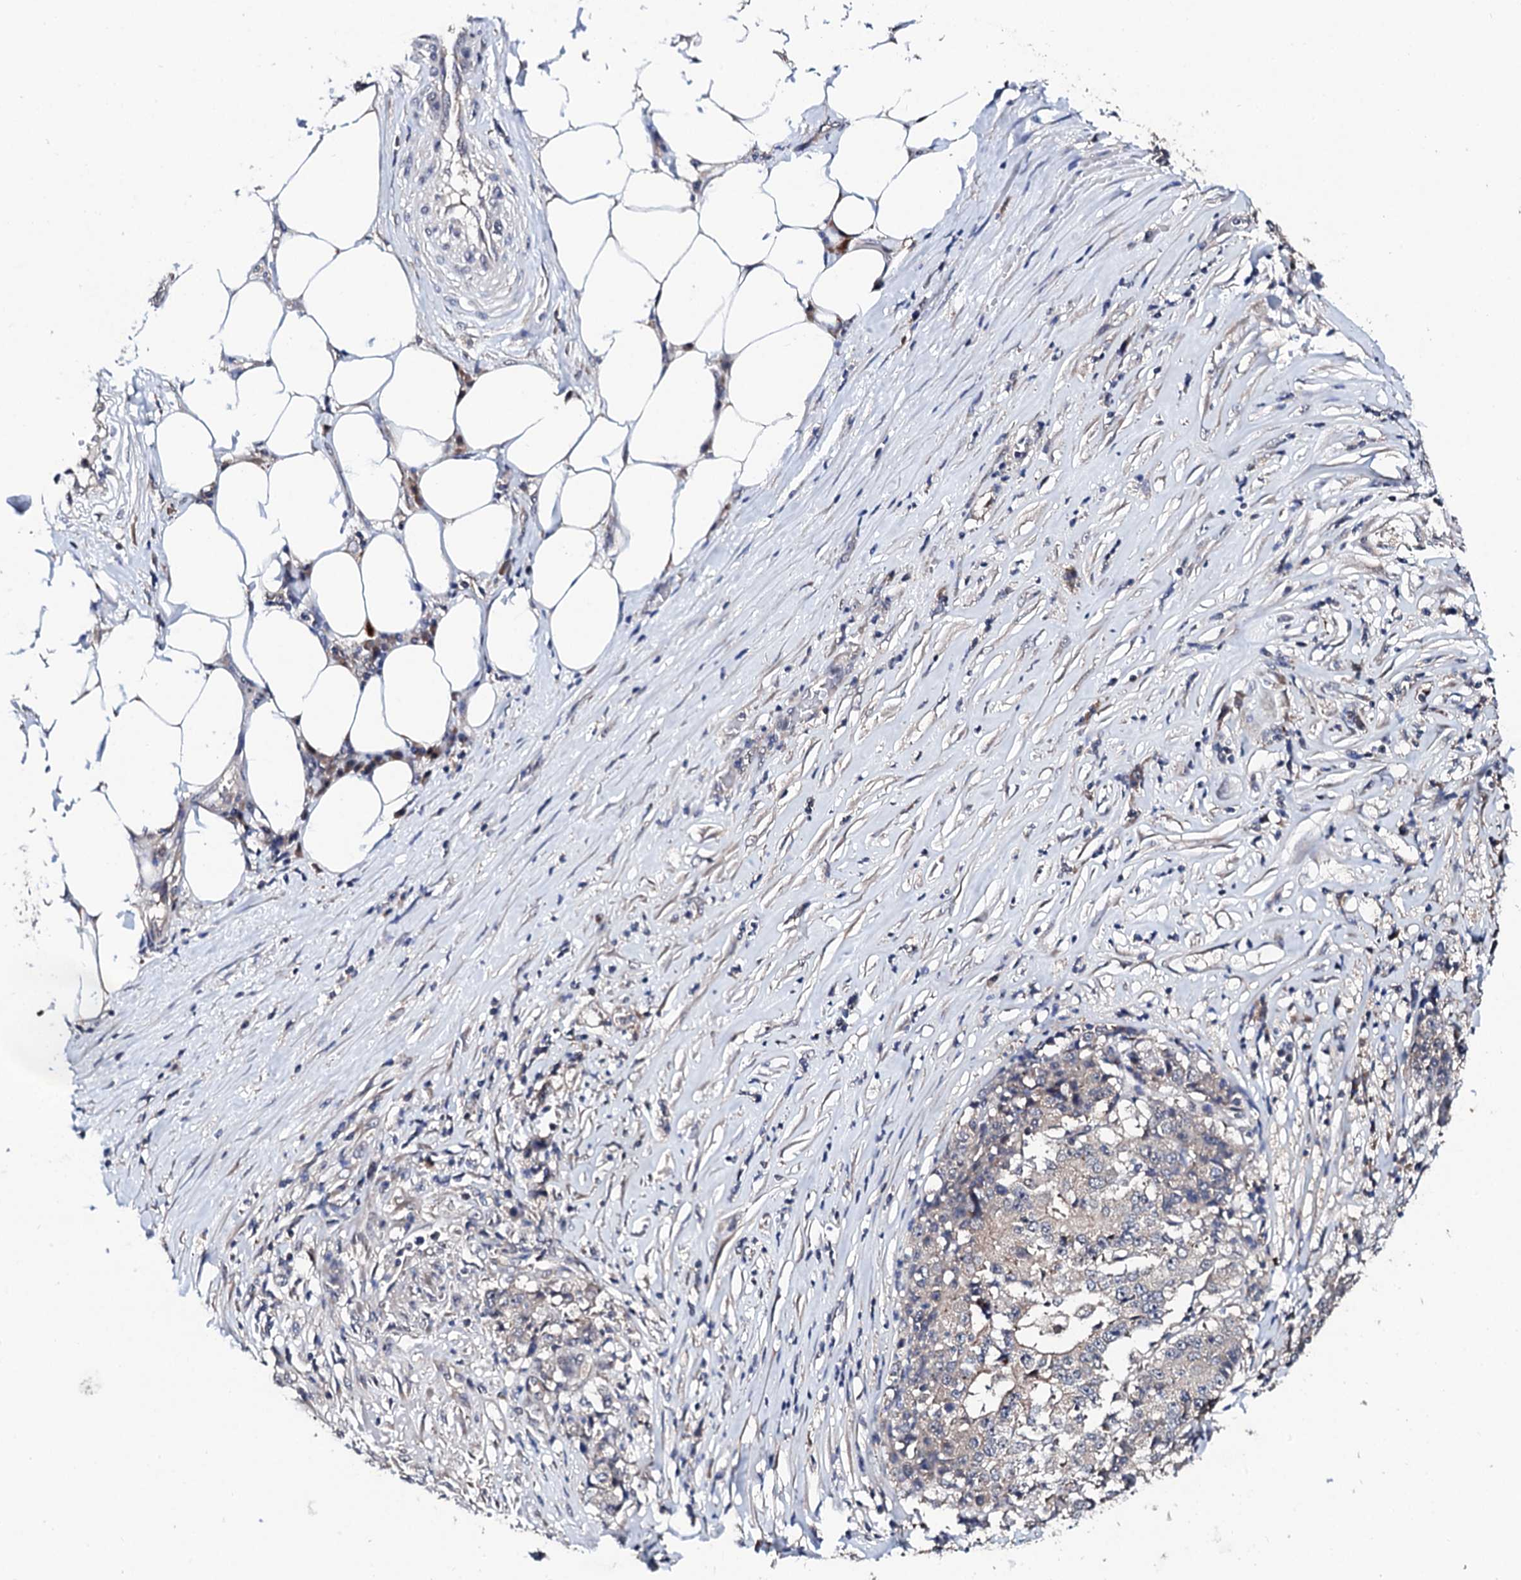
{"staining": {"intensity": "negative", "quantity": "none", "location": "none"}, "tissue": "stomach cancer", "cell_type": "Tumor cells", "image_type": "cancer", "snomed": [{"axis": "morphology", "description": "Adenocarcinoma, NOS"}, {"axis": "topography", "description": "Stomach"}], "caption": "Image shows no significant protein positivity in tumor cells of stomach adenocarcinoma. (Stains: DAB immunohistochemistry with hematoxylin counter stain, Microscopy: brightfield microscopy at high magnification).", "gene": "IP6K1", "patient": {"sex": "male", "age": 59}}